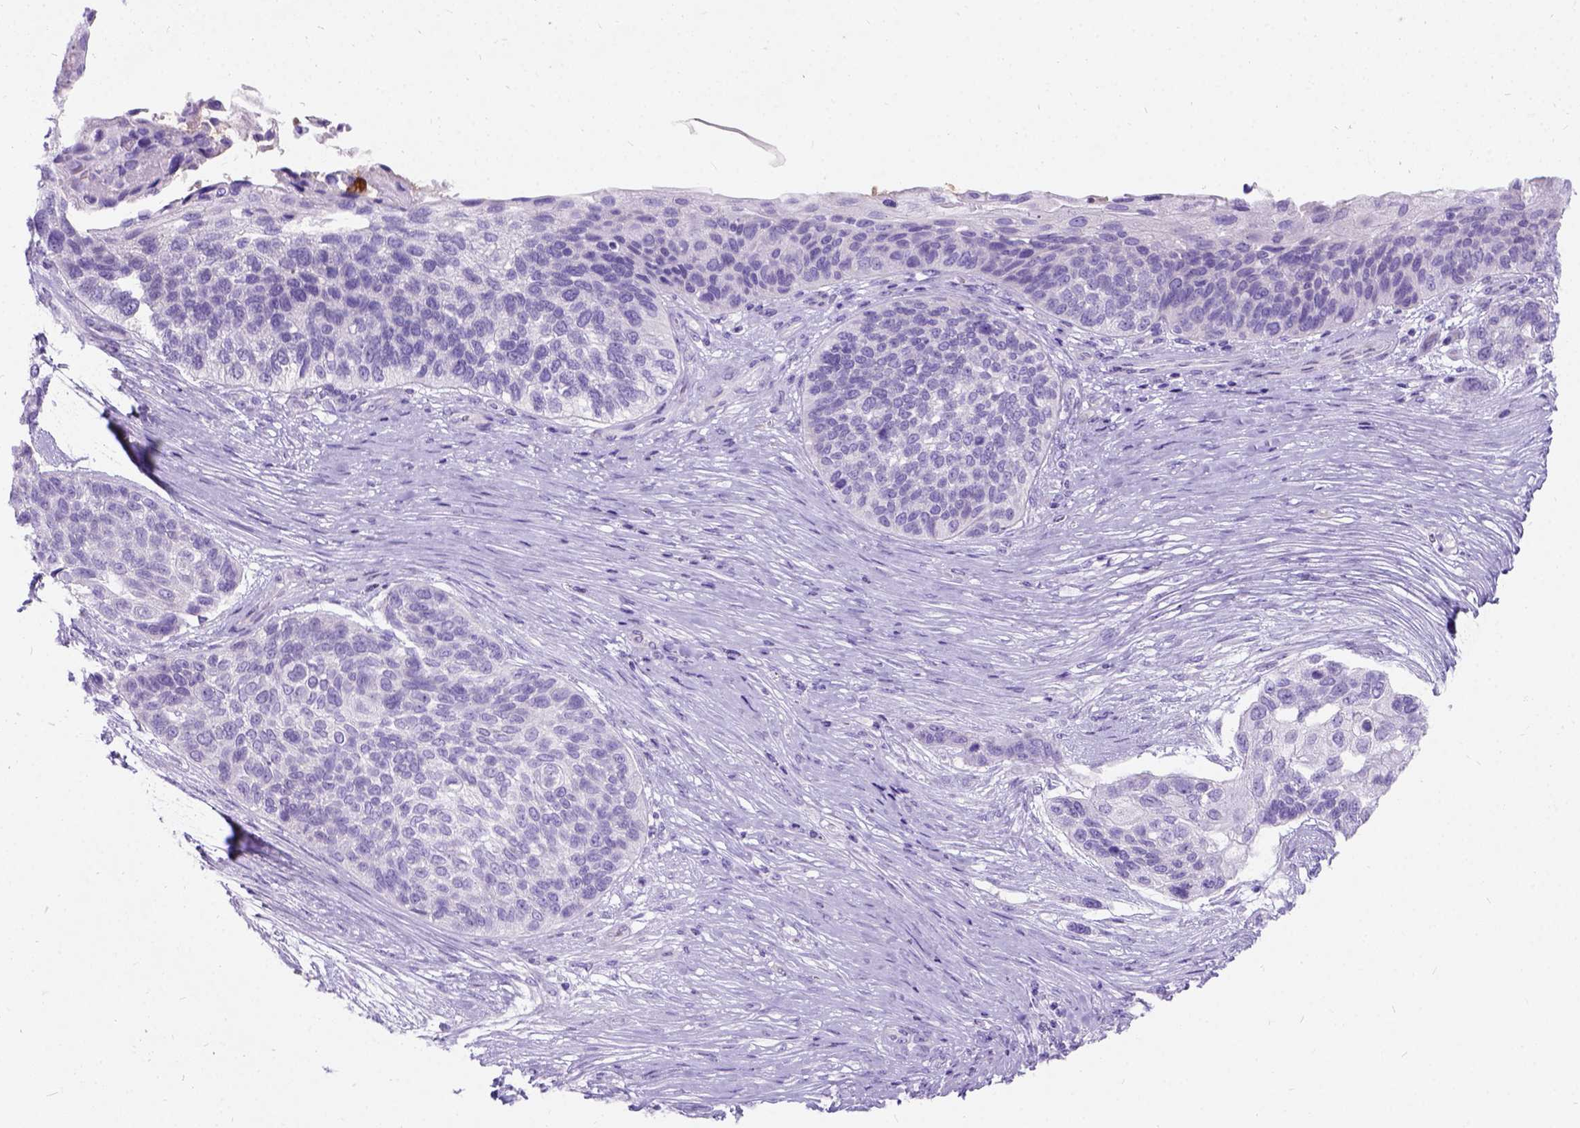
{"staining": {"intensity": "negative", "quantity": "none", "location": "none"}, "tissue": "lung cancer", "cell_type": "Tumor cells", "image_type": "cancer", "snomed": [{"axis": "morphology", "description": "Squamous cell carcinoma, NOS"}, {"axis": "topography", "description": "Lung"}], "caption": "High power microscopy micrograph of an IHC micrograph of squamous cell carcinoma (lung), revealing no significant expression in tumor cells.", "gene": "C7orf57", "patient": {"sex": "male", "age": 69}}